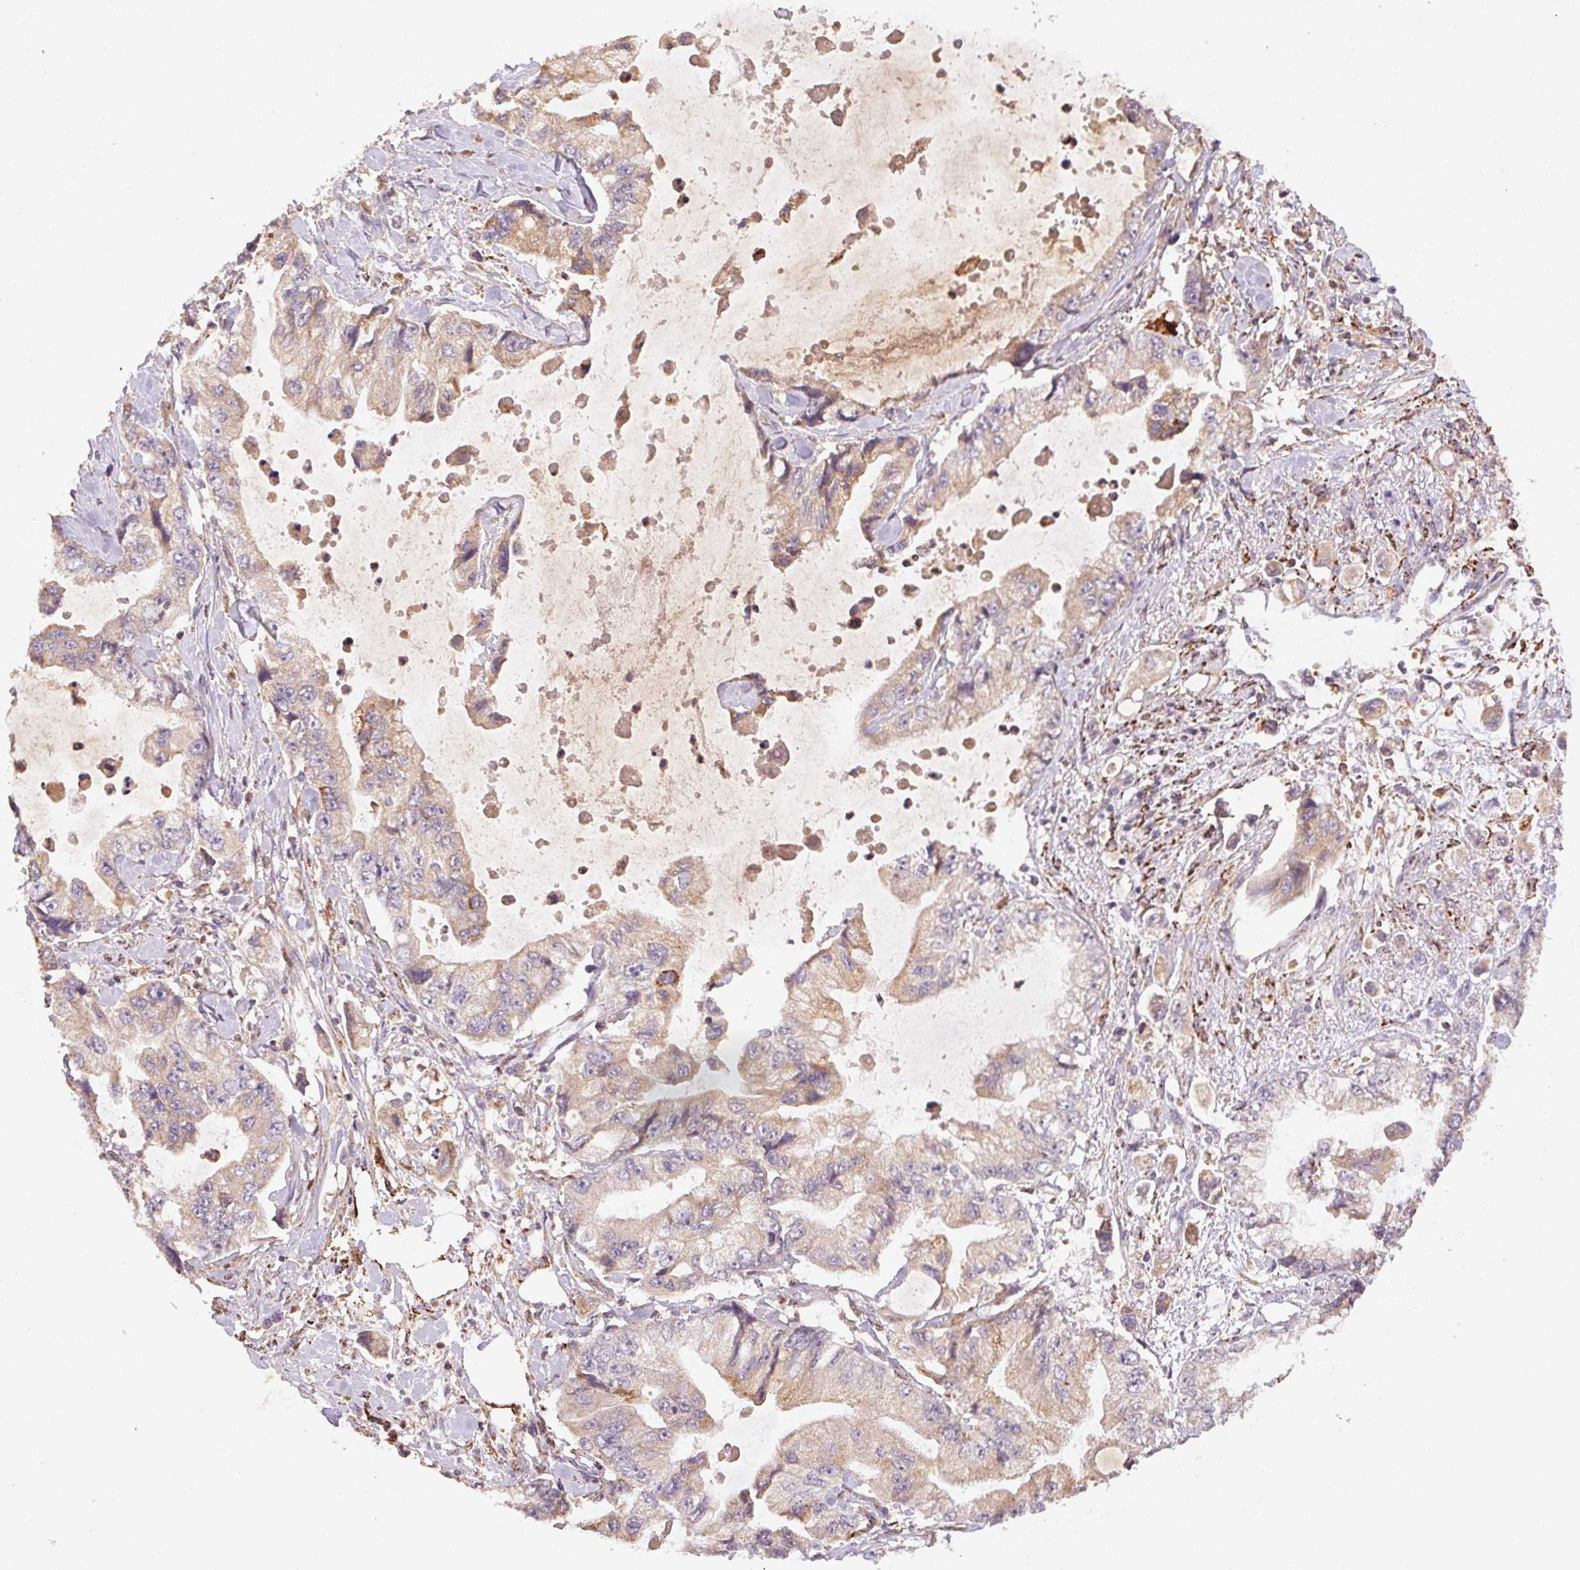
{"staining": {"intensity": "weak", "quantity": "25%-75%", "location": "cytoplasmic/membranous"}, "tissue": "stomach cancer", "cell_type": "Tumor cells", "image_type": "cancer", "snomed": [{"axis": "morphology", "description": "Adenocarcinoma, NOS"}, {"axis": "topography", "description": "Pancreas"}, {"axis": "topography", "description": "Stomach, upper"}, {"axis": "topography", "description": "Stomach"}], "caption": "Protein staining exhibits weak cytoplasmic/membranous expression in approximately 25%-75% of tumor cells in stomach cancer. (DAB (3,3'-diaminobenzidine) = brown stain, brightfield microscopy at high magnification).", "gene": "FNBP1L", "patient": {"sex": "male", "age": 77}}